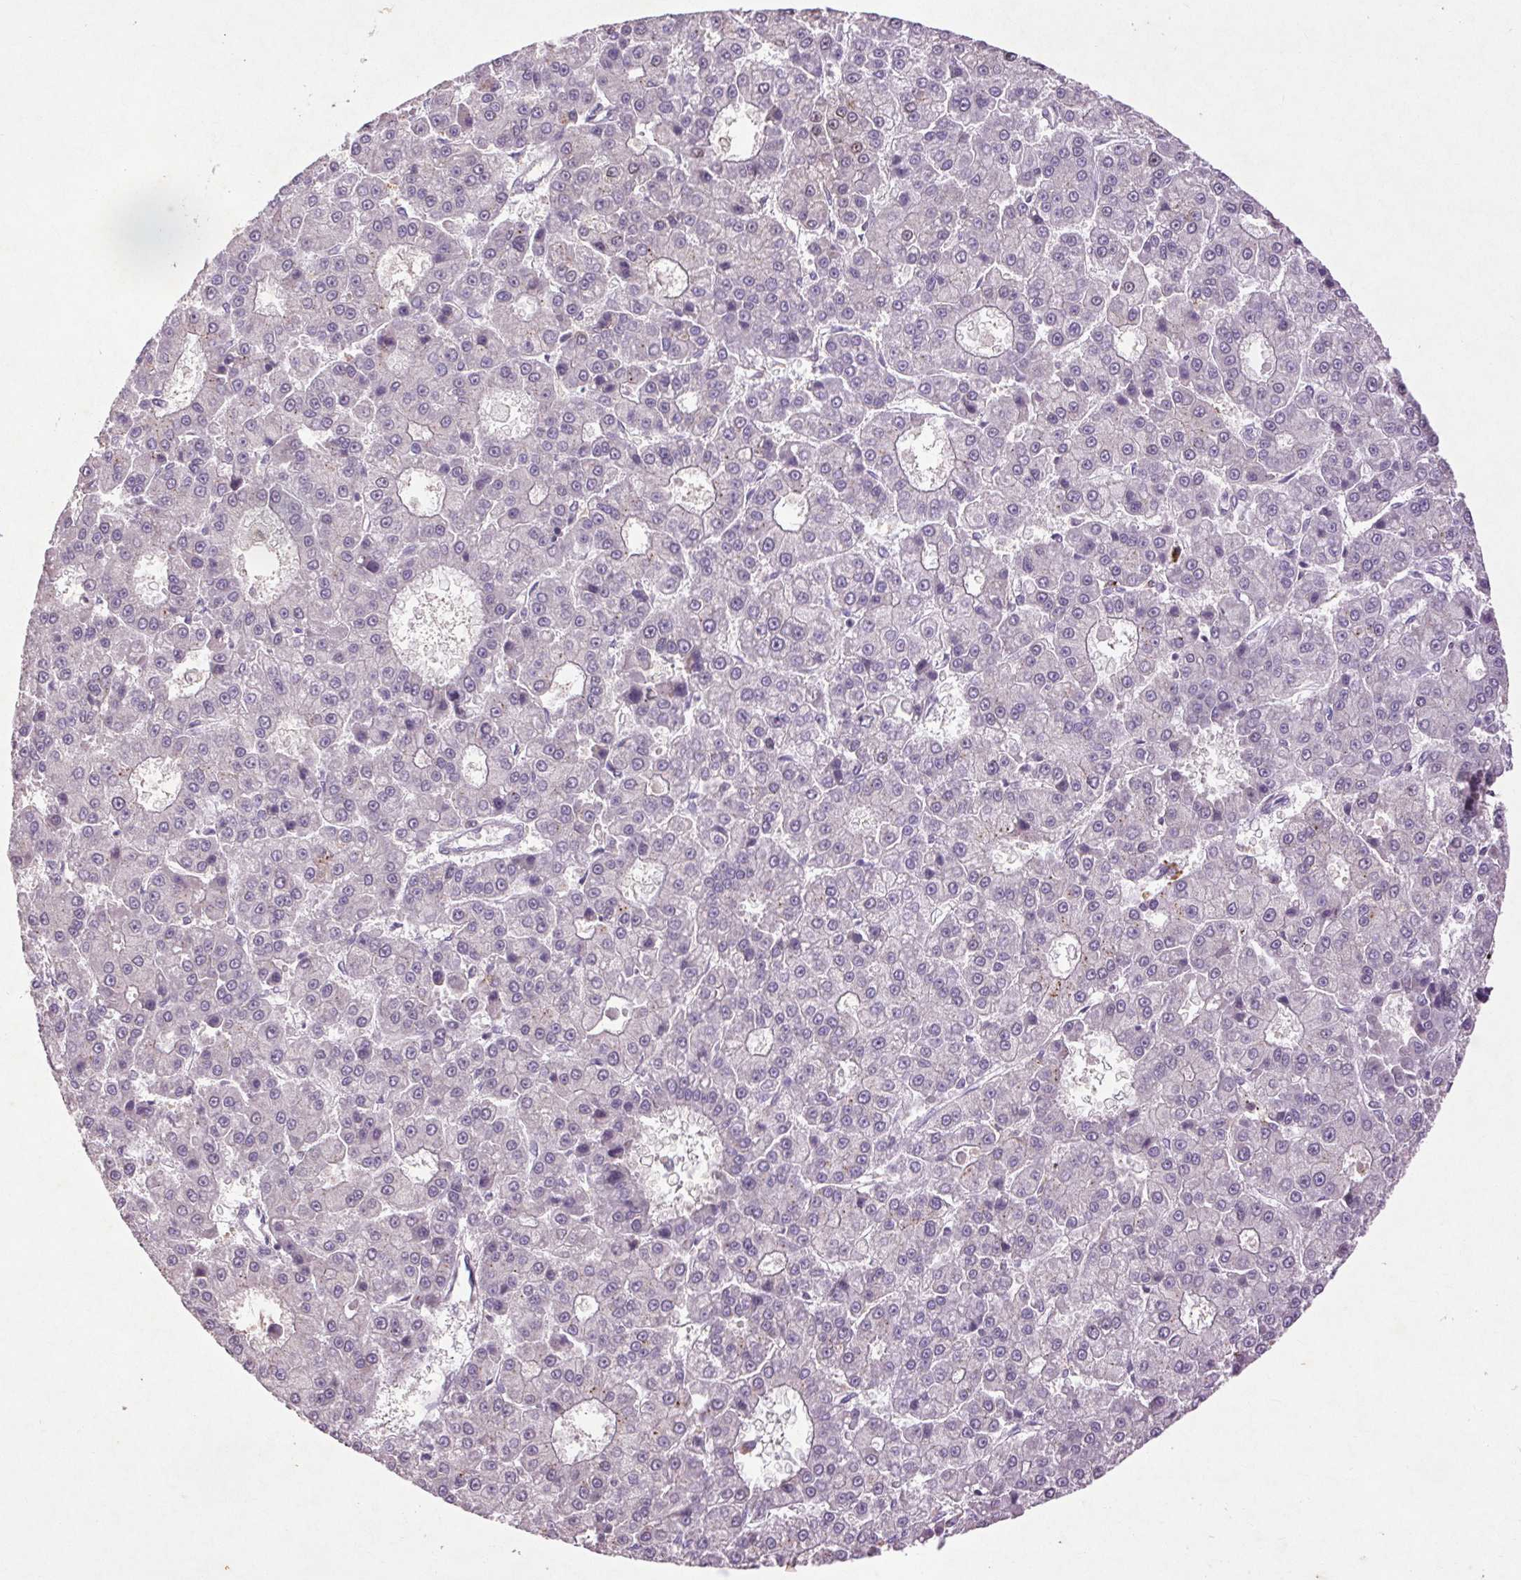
{"staining": {"intensity": "negative", "quantity": "none", "location": "none"}, "tissue": "liver cancer", "cell_type": "Tumor cells", "image_type": "cancer", "snomed": [{"axis": "morphology", "description": "Carcinoma, Hepatocellular, NOS"}, {"axis": "topography", "description": "Liver"}], "caption": "Protein analysis of liver hepatocellular carcinoma displays no significant positivity in tumor cells.", "gene": "FNDC7", "patient": {"sex": "male", "age": 70}}